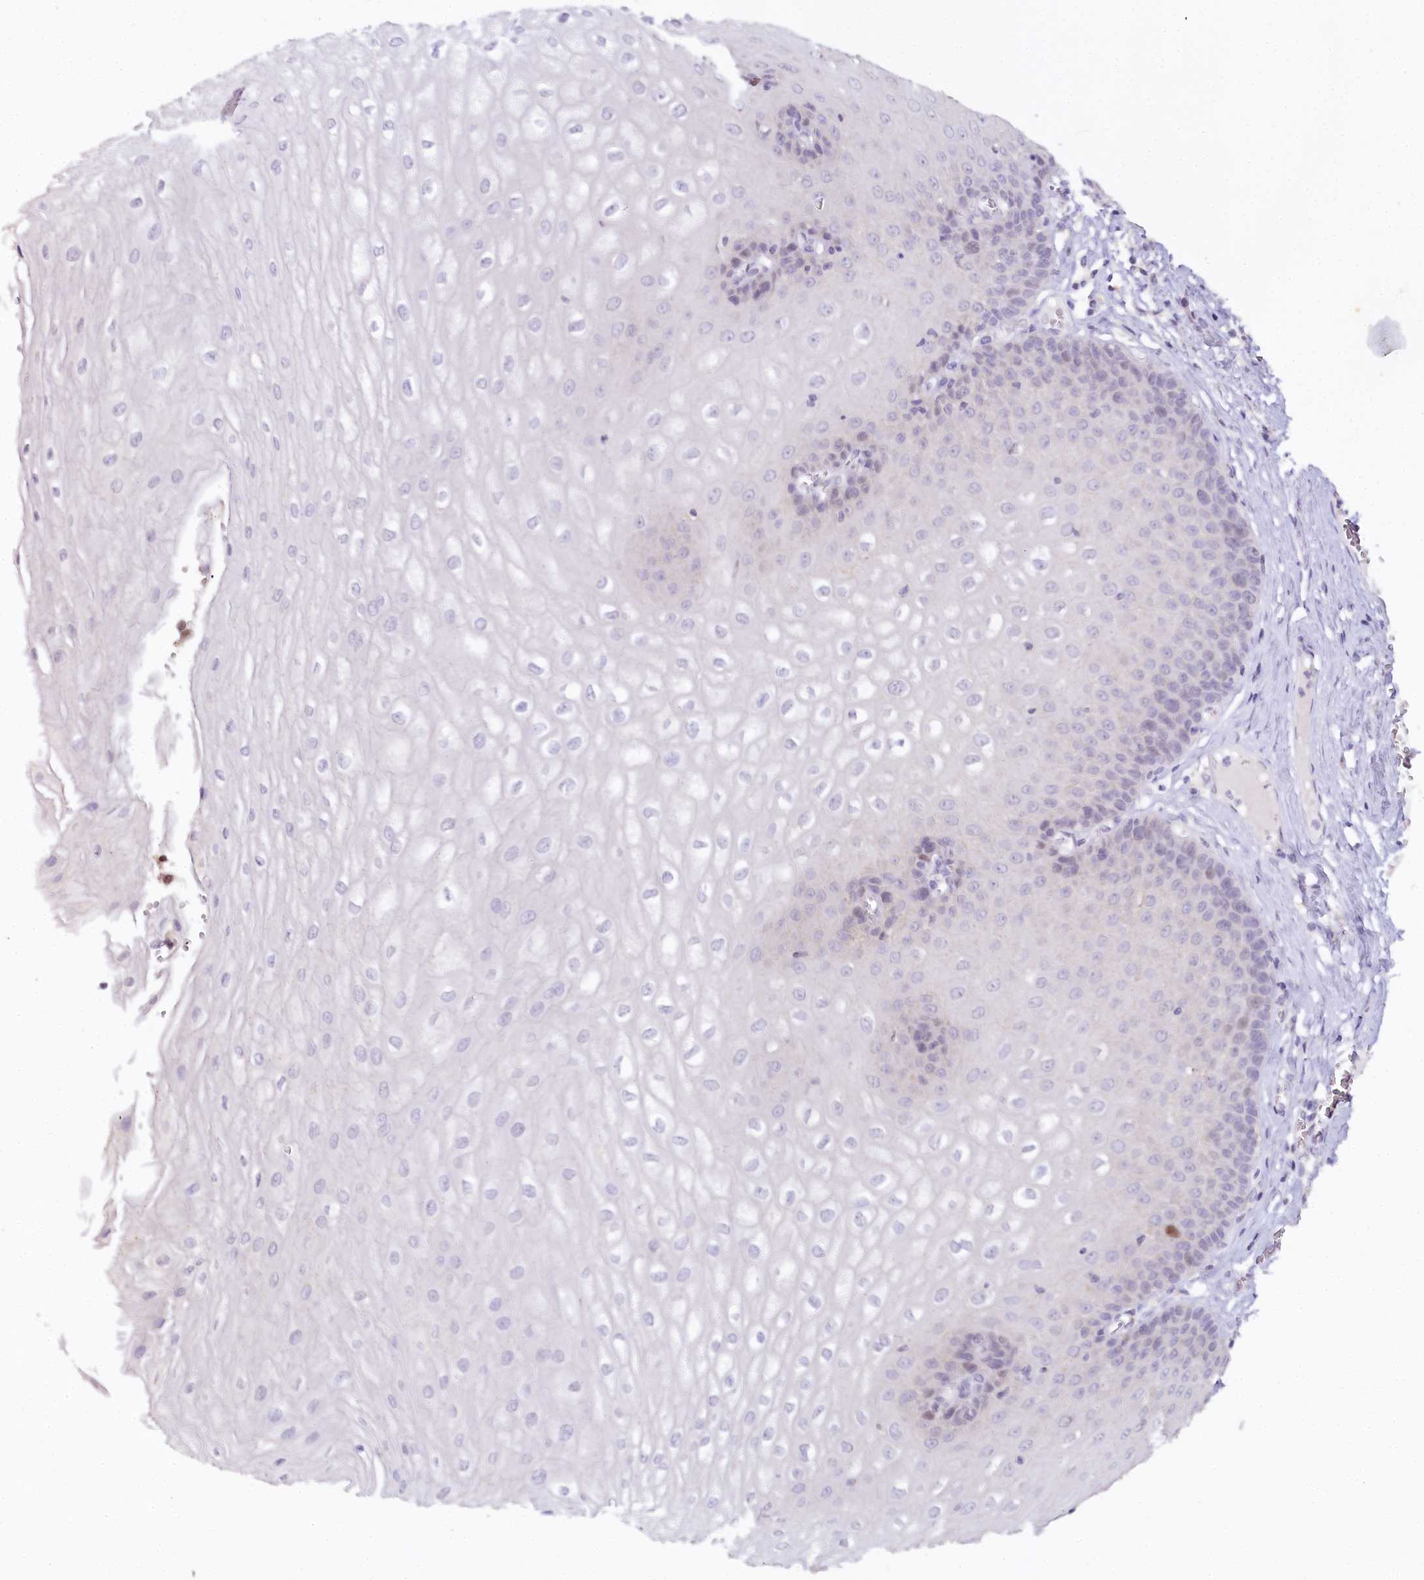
{"staining": {"intensity": "negative", "quantity": "none", "location": "none"}, "tissue": "esophagus", "cell_type": "Squamous epithelial cells", "image_type": "normal", "snomed": [{"axis": "morphology", "description": "Normal tissue, NOS"}, {"axis": "topography", "description": "Esophagus"}], "caption": "A micrograph of esophagus stained for a protein exhibits no brown staining in squamous epithelial cells. (IHC, brightfield microscopy, high magnification).", "gene": "TP53", "patient": {"sex": "male", "age": 60}}